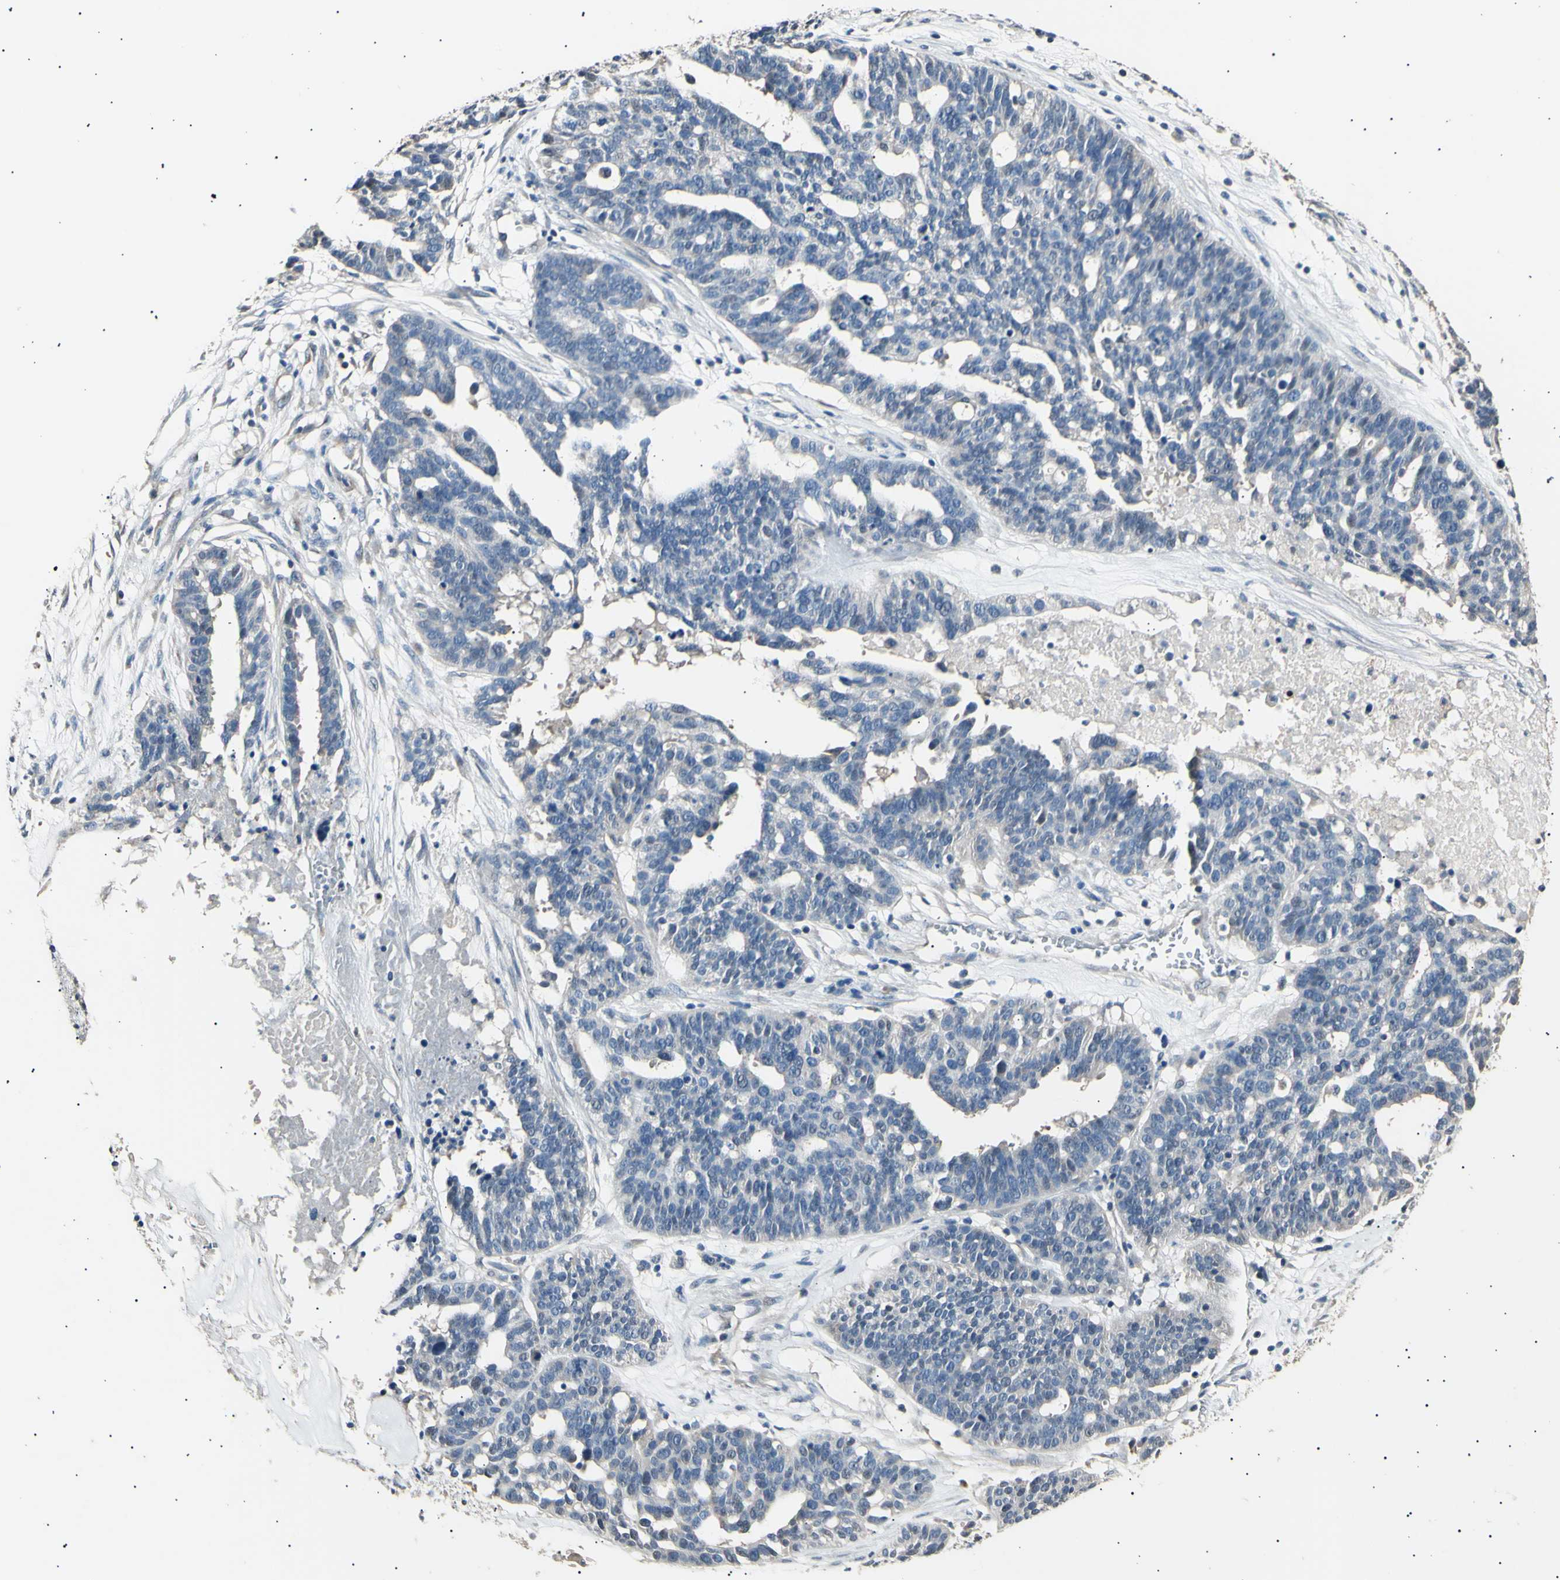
{"staining": {"intensity": "negative", "quantity": "none", "location": "none"}, "tissue": "ovarian cancer", "cell_type": "Tumor cells", "image_type": "cancer", "snomed": [{"axis": "morphology", "description": "Cystadenocarcinoma, serous, NOS"}, {"axis": "topography", "description": "Ovary"}], "caption": "The histopathology image exhibits no staining of tumor cells in ovarian cancer (serous cystadenocarcinoma).", "gene": "LDLR", "patient": {"sex": "female", "age": 59}}